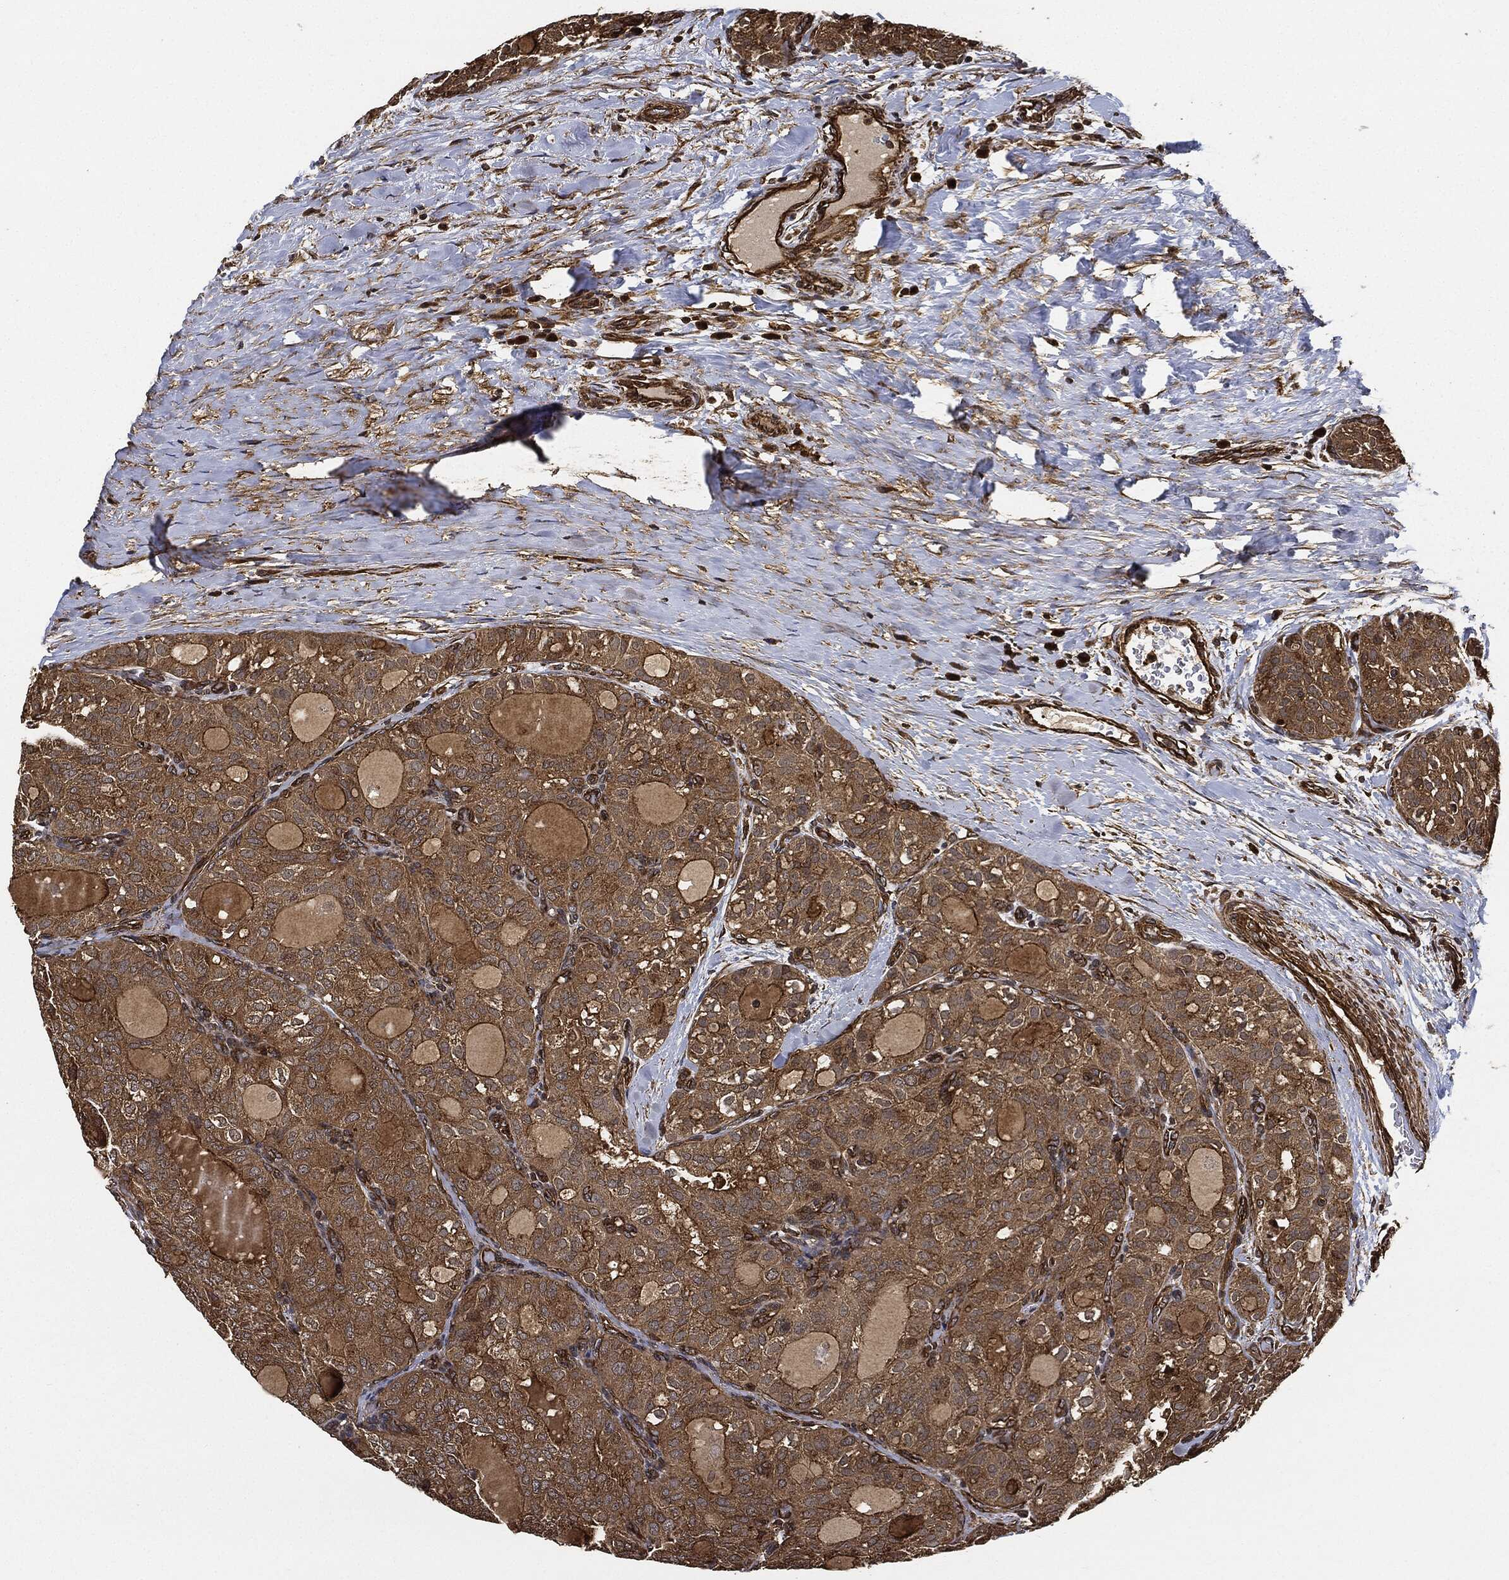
{"staining": {"intensity": "moderate", "quantity": ">75%", "location": "cytoplasmic/membranous"}, "tissue": "thyroid cancer", "cell_type": "Tumor cells", "image_type": "cancer", "snomed": [{"axis": "morphology", "description": "Follicular adenoma carcinoma, NOS"}, {"axis": "topography", "description": "Thyroid gland"}], "caption": "Thyroid cancer (follicular adenoma carcinoma) stained with a brown dye demonstrates moderate cytoplasmic/membranous positive staining in approximately >75% of tumor cells.", "gene": "CEP290", "patient": {"sex": "male", "age": 75}}